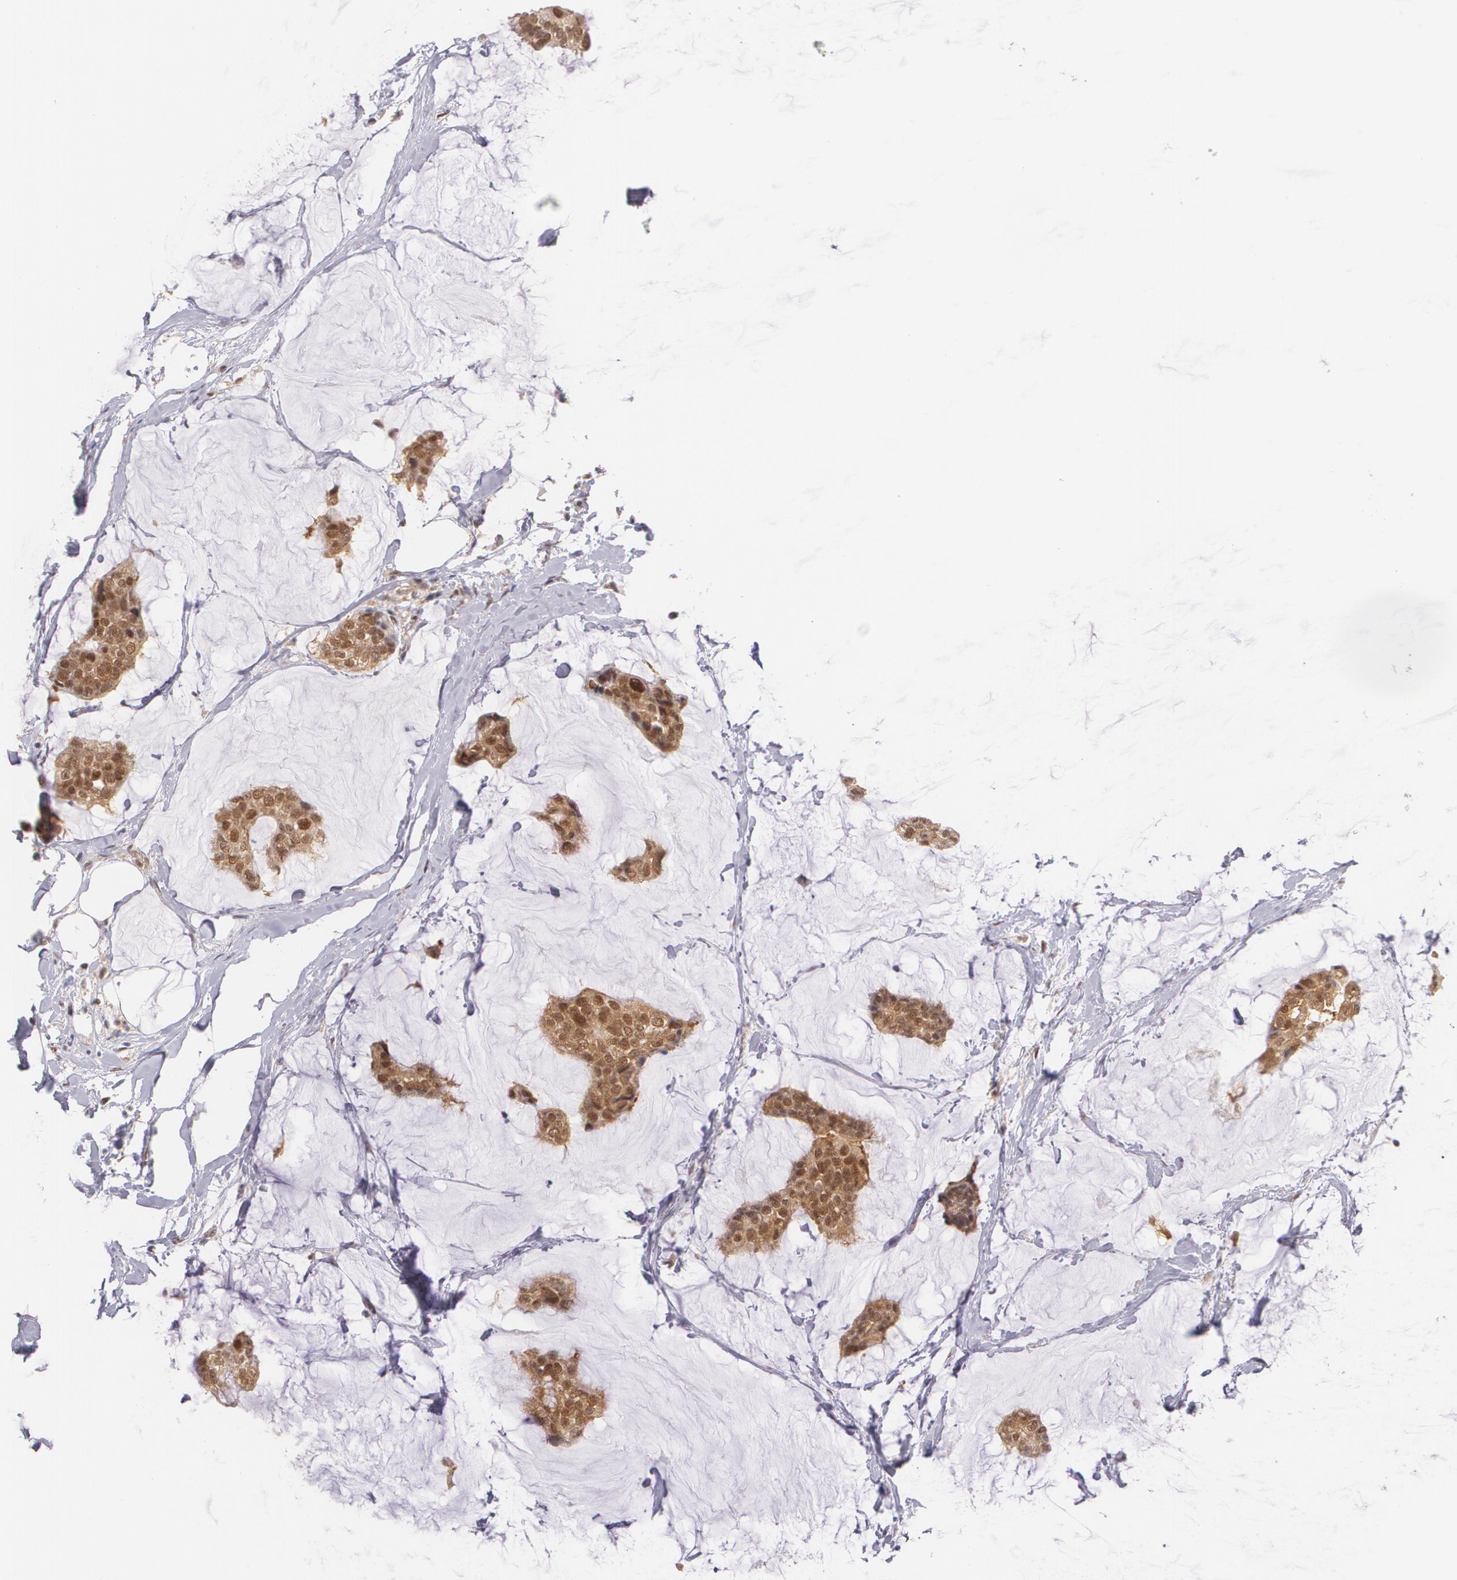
{"staining": {"intensity": "moderate", "quantity": ">75%", "location": "cytoplasmic/membranous,nuclear"}, "tissue": "breast cancer", "cell_type": "Tumor cells", "image_type": "cancer", "snomed": [{"axis": "morphology", "description": "Duct carcinoma"}, {"axis": "topography", "description": "Breast"}], "caption": "DAB immunohistochemical staining of human breast cancer shows moderate cytoplasmic/membranous and nuclear protein positivity in about >75% of tumor cells.", "gene": "CUL2", "patient": {"sex": "female", "age": 93}}